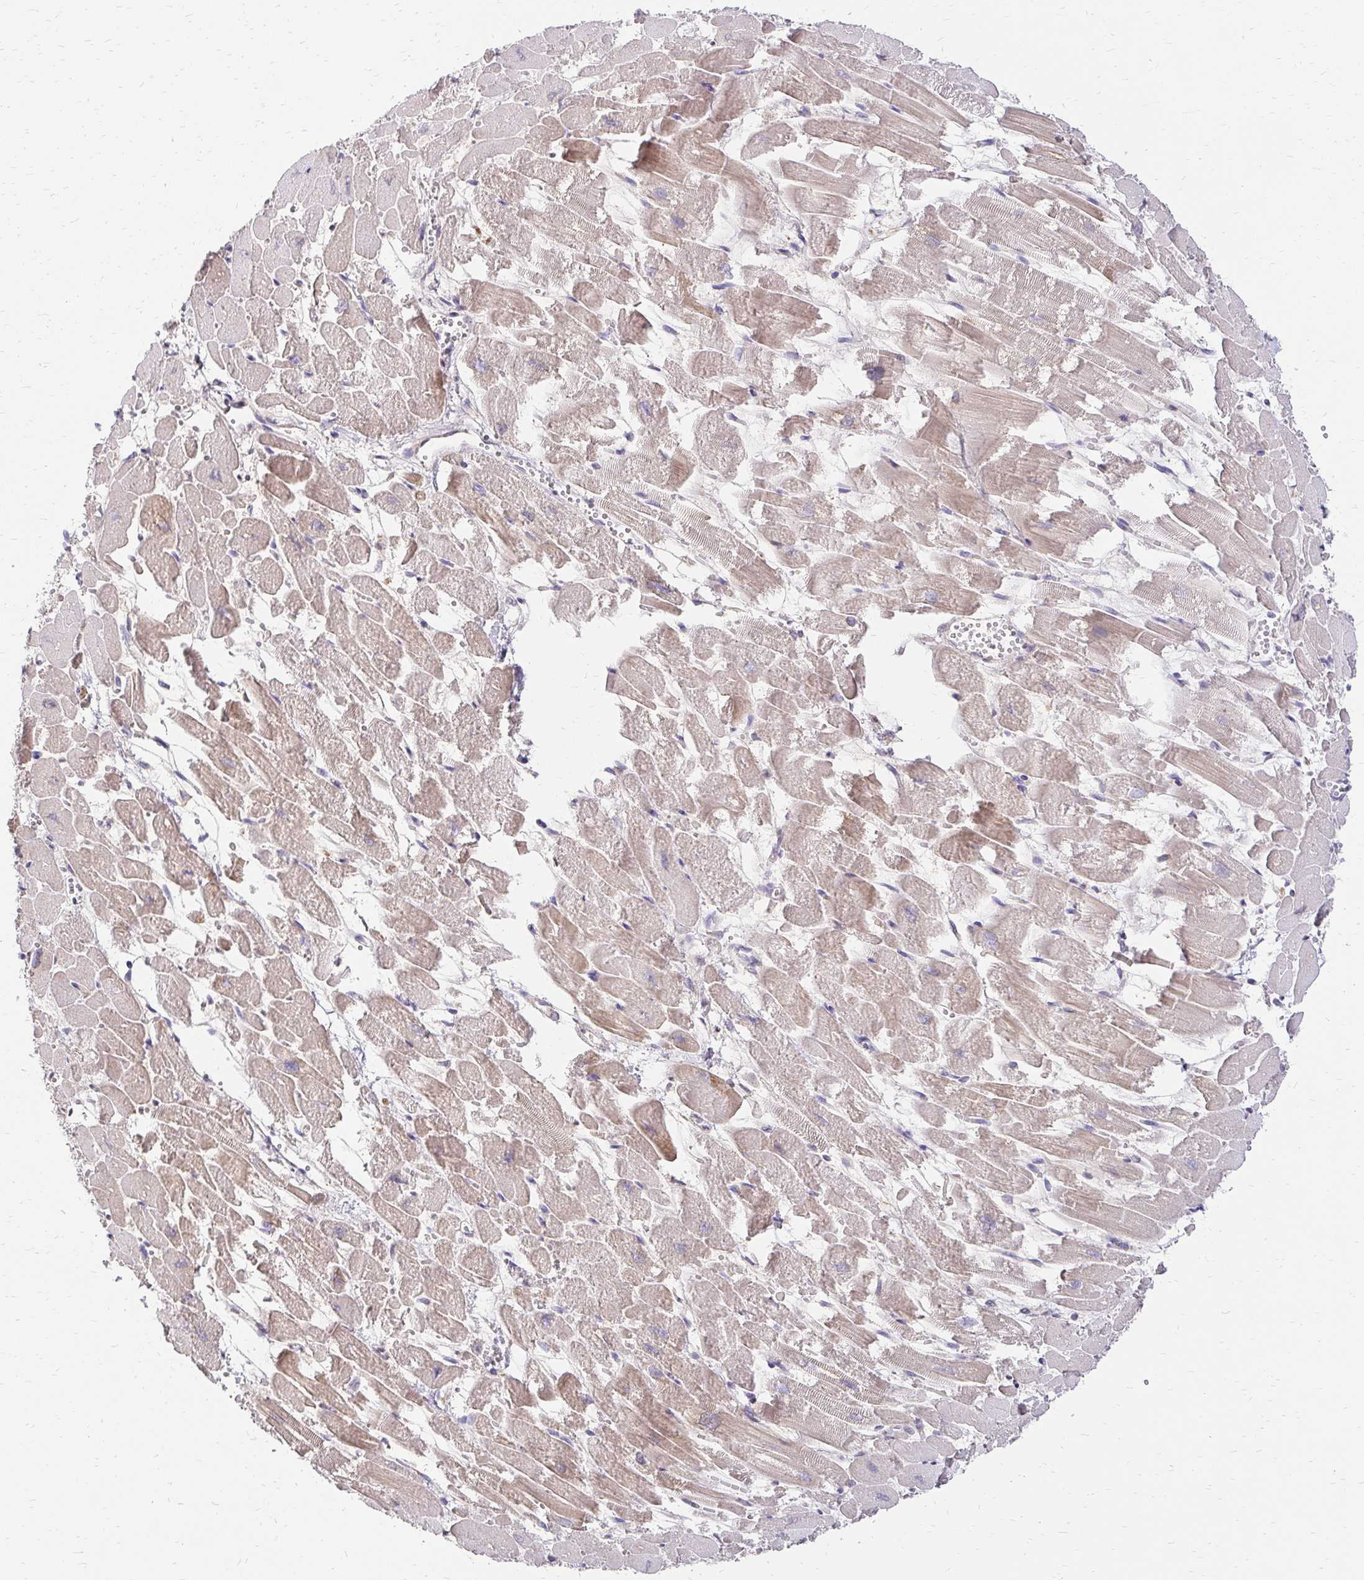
{"staining": {"intensity": "moderate", "quantity": ">75%", "location": "cytoplasmic/membranous"}, "tissue": "heart muscle", "cell_type": "Cardiomyocytes", "image_type": "normal", "snomed": [{"axis": "morphology", "description": "Normal tissue, NOS"}, {"axis": "topography", "description": "Heart"}], "caption": "The image displays immunohistochemical staining of benign heart muscle. There is moderate cytoplasmic/membranous expression is present in approximately >75% of cardiomyocytes.", "gene": "PRIMA1", "patient": {"sex": "female", "age": 52}}